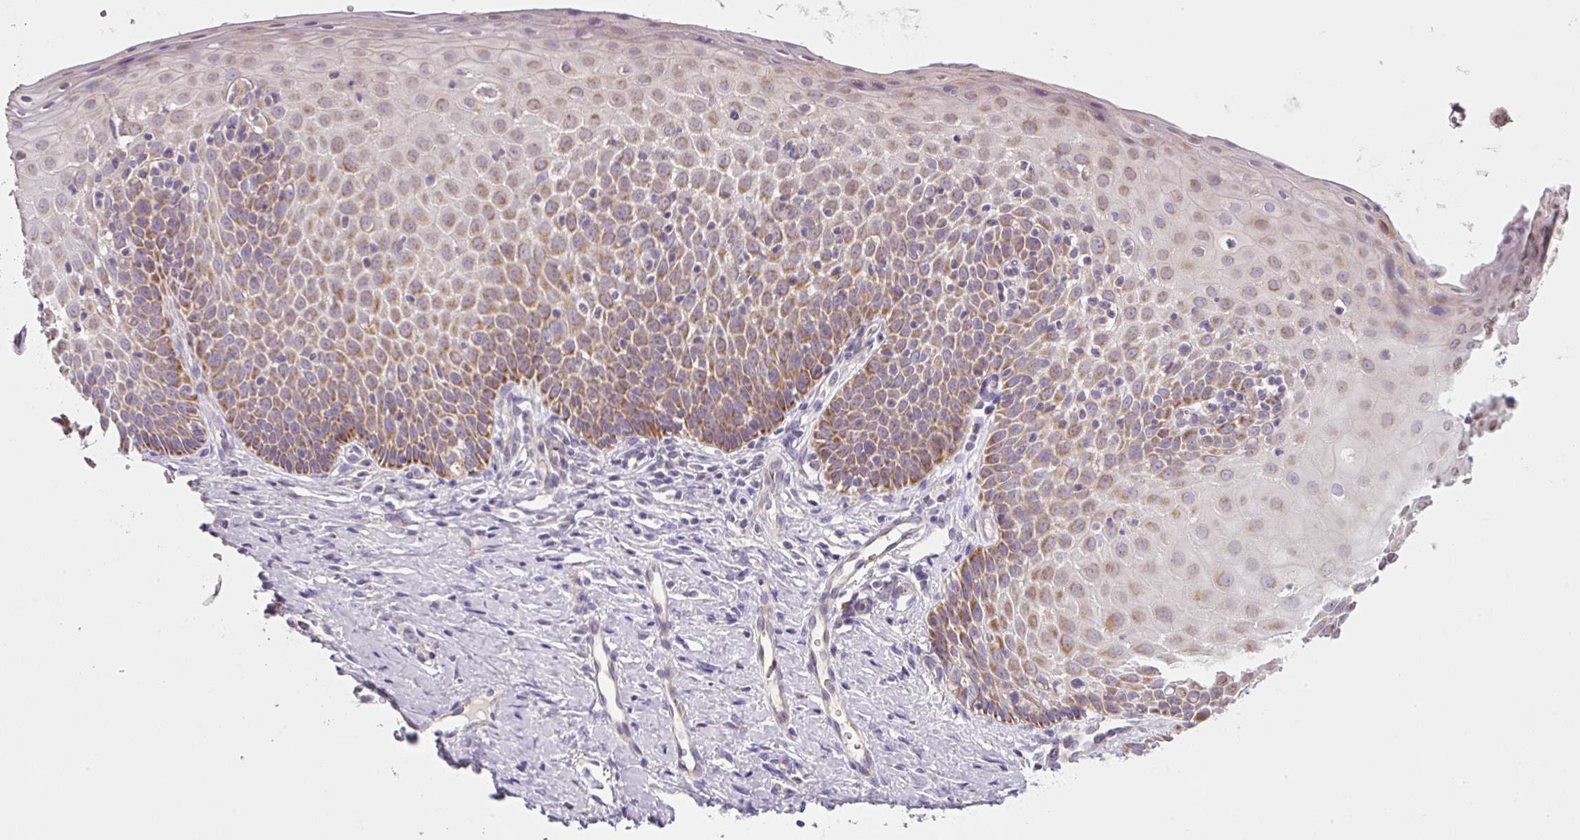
{"staining": {"intensity": "moderate", "quantity": "25%-75%", "location": "cytoplasmic/membranous"}, "tissue": "cervix", "cell_type": "Glandular cells", "image_type": "normal", "snomed": [{"axis": "morphology", "description": "Normal tissue, NOS"}, {"axis": "topography", "description": "Cervix"}], "caption": "Immunohistochemistry (IHC) micrograph of benign cervix stained for a protein (brown), which displays medium levels of moderate cytoplasmic/membranous positivity in approximately 25%-75% of glandular cells.", "gene": "NDUFA1", "patient": {"sex": "female", "age": 36}}